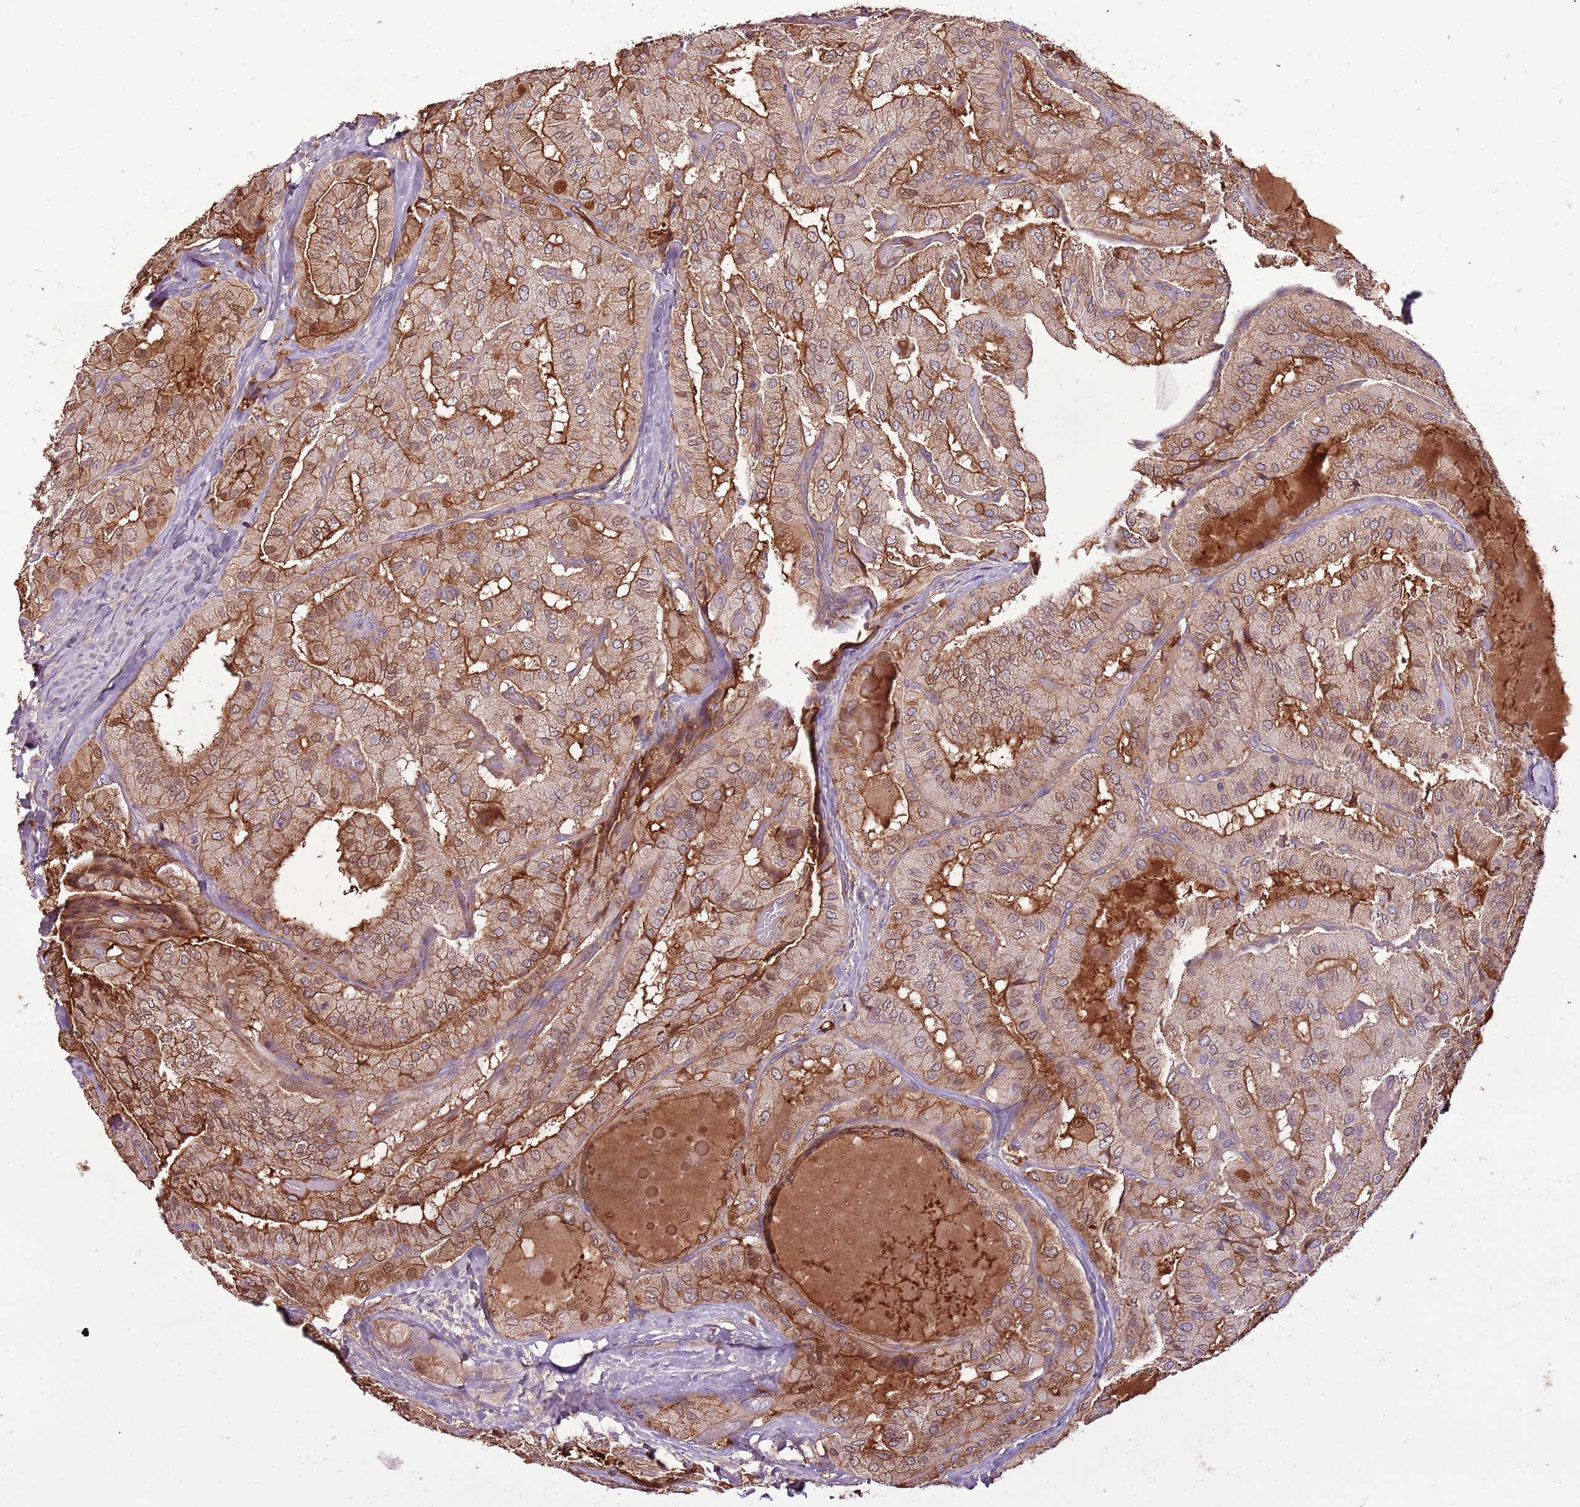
{"staining": {"intensity": "moderate", "quantity": ">75%", "location": "cytoplasmic/membranous,nuclear"}, "tissue": "thyroid cancer", "cell_type": "Tumor cells", "image_type": "cancer", "snomed": [{"axis": "morphology", "description": "Normal tissue, NOS"}, {"axis": "morphology", "description": "Papillary adenocarcinoma, NOS"}, {"axis": "topography", "description": "Thyroid gland"}], "caption": "Protein staining of papillary adenocarcinoma (thyroid) tissue displays moderate cytoplasmic/membranous and nuclear expression in approximately >75% of tumor cells.", "gene": "DENR", "patient": {"sex": "female", "age": 59}}